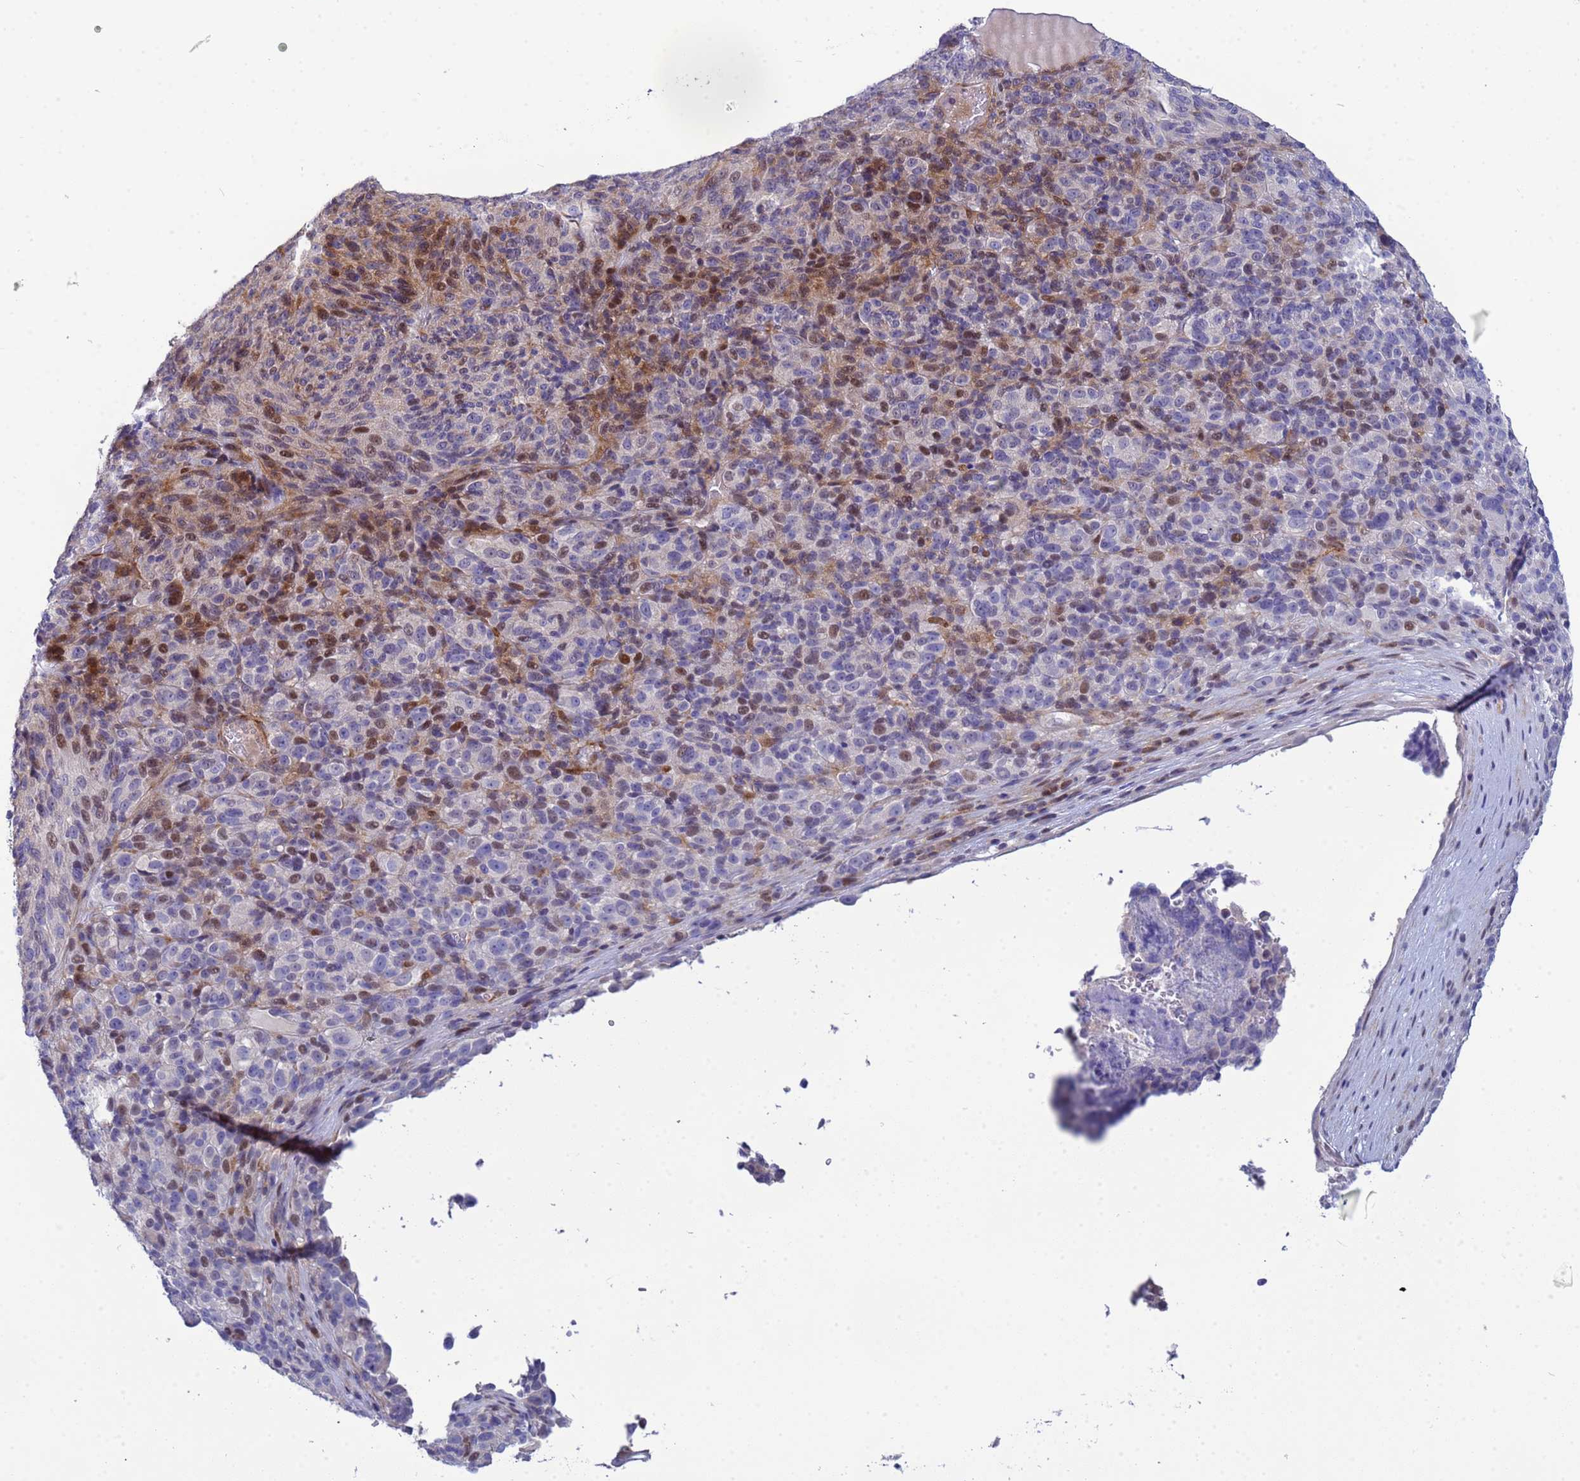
{"staining": {"intensity": "moderate", "quantity": "<25%", "location": "nuclear"}, "tissue": "melanoma", "cell_type": "Tumor cells", "image_type": "cancer", "snomed": [{"axis": "morphology", "description": "Malignant melanoma, Metastatic site"}, {"axis": "topography", "description": "Brain"}], "caption": "Immunohistochemical staining of human malignant melanoma (metastatic site) shows low levels of moderate nuclear positivity in approximately <25% of tumor cells. (DAB (3,3'-diaminobenzidine) IHC with brightfield microscopy, high magnification).", "gene": "PPP6R1", "patient": {"sex": "female", "age": 56}}